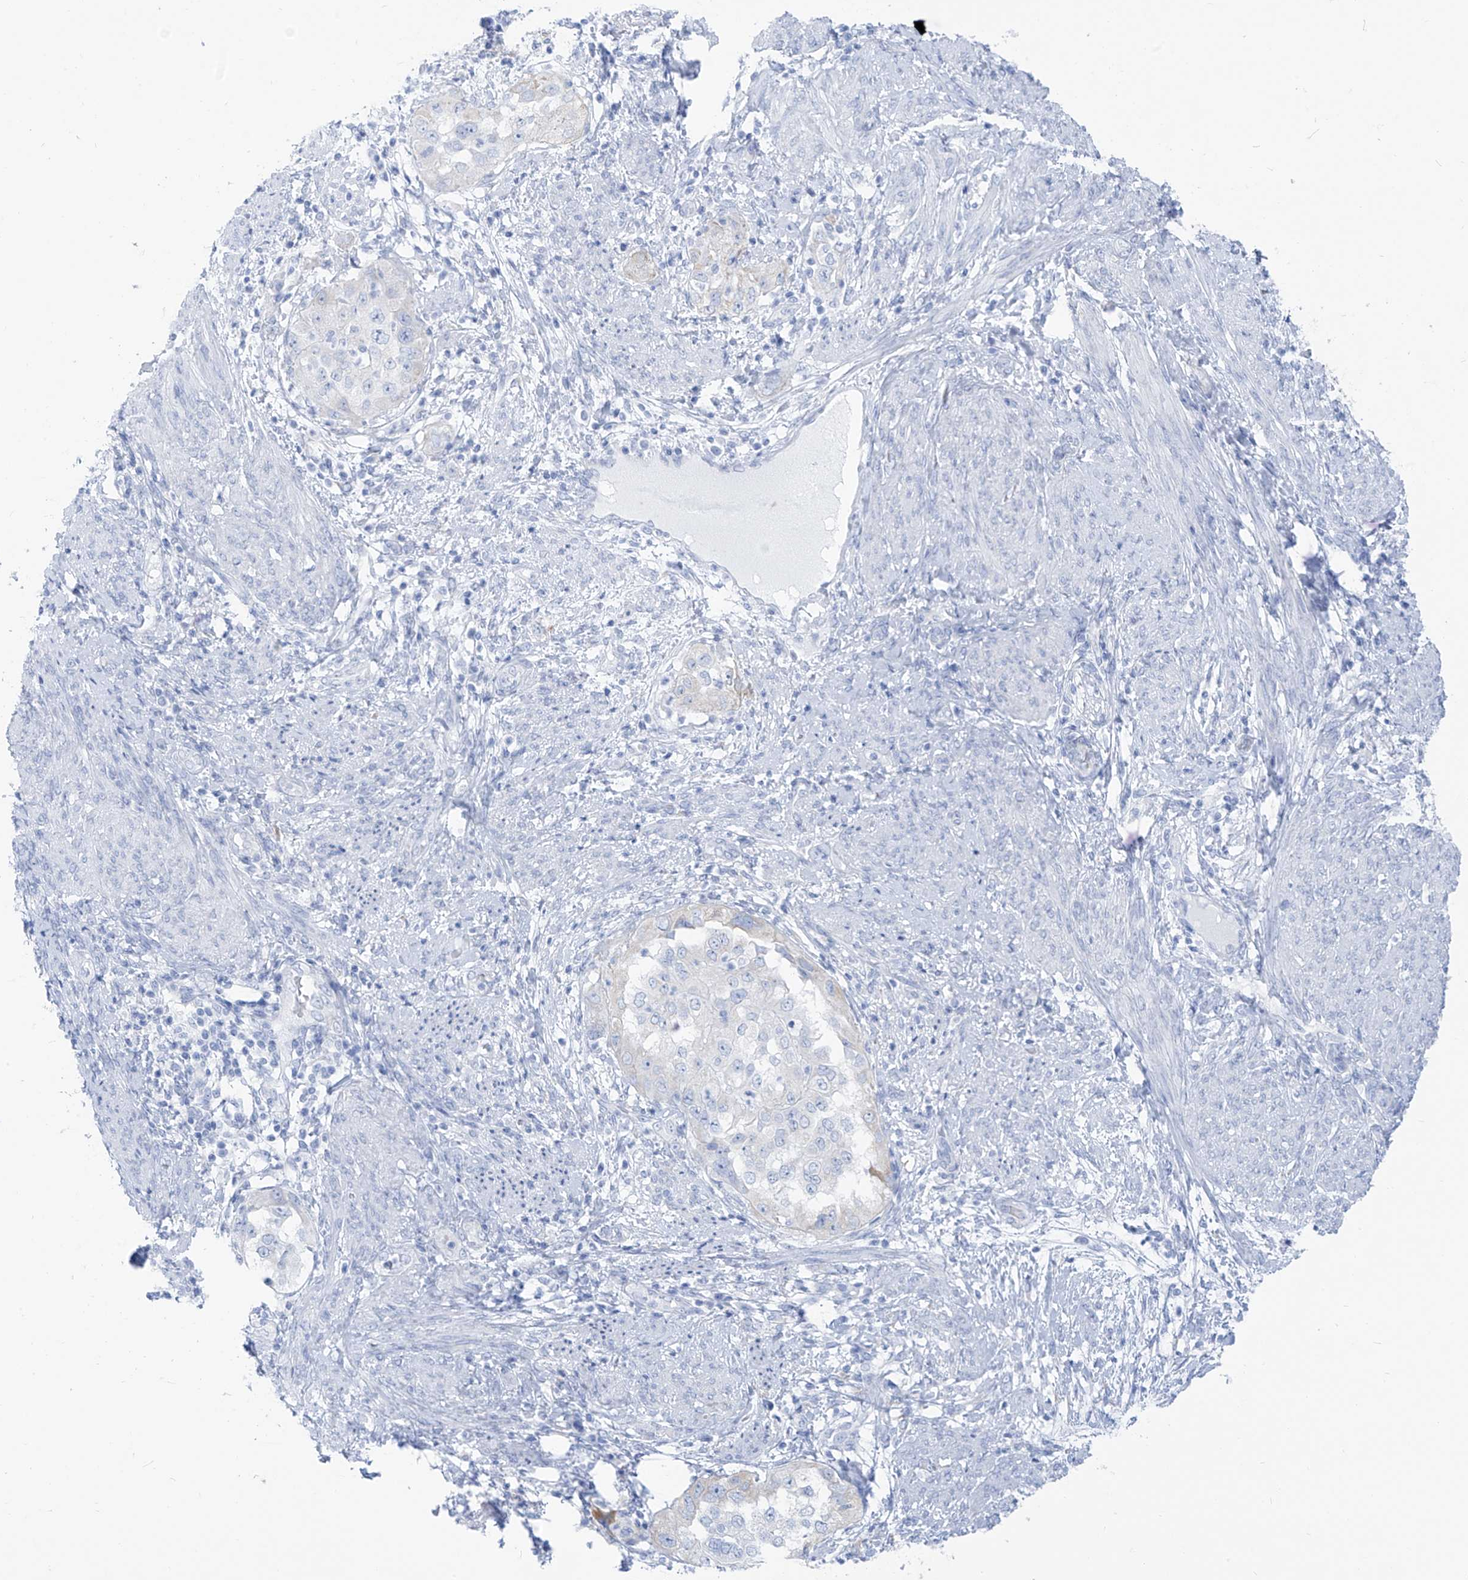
{"staining": {"intensity": "negative", "quantity": "none", "location": "none"}, "tissue": "endometrial cancer", "cell_type": "Tumor cells", "image_type": "cancer", "snomed": [{"axis": "morphology", "description": "Adenocarcinoma, NOS"}, {"axis": "topography", "description": "Endometrium"}], "caption": "Tumor cells are negative for protein expression in human adenocarcinoma (endometrial).", "gene": "RCN2", "patient": {"sex": "female", "age": 85}}